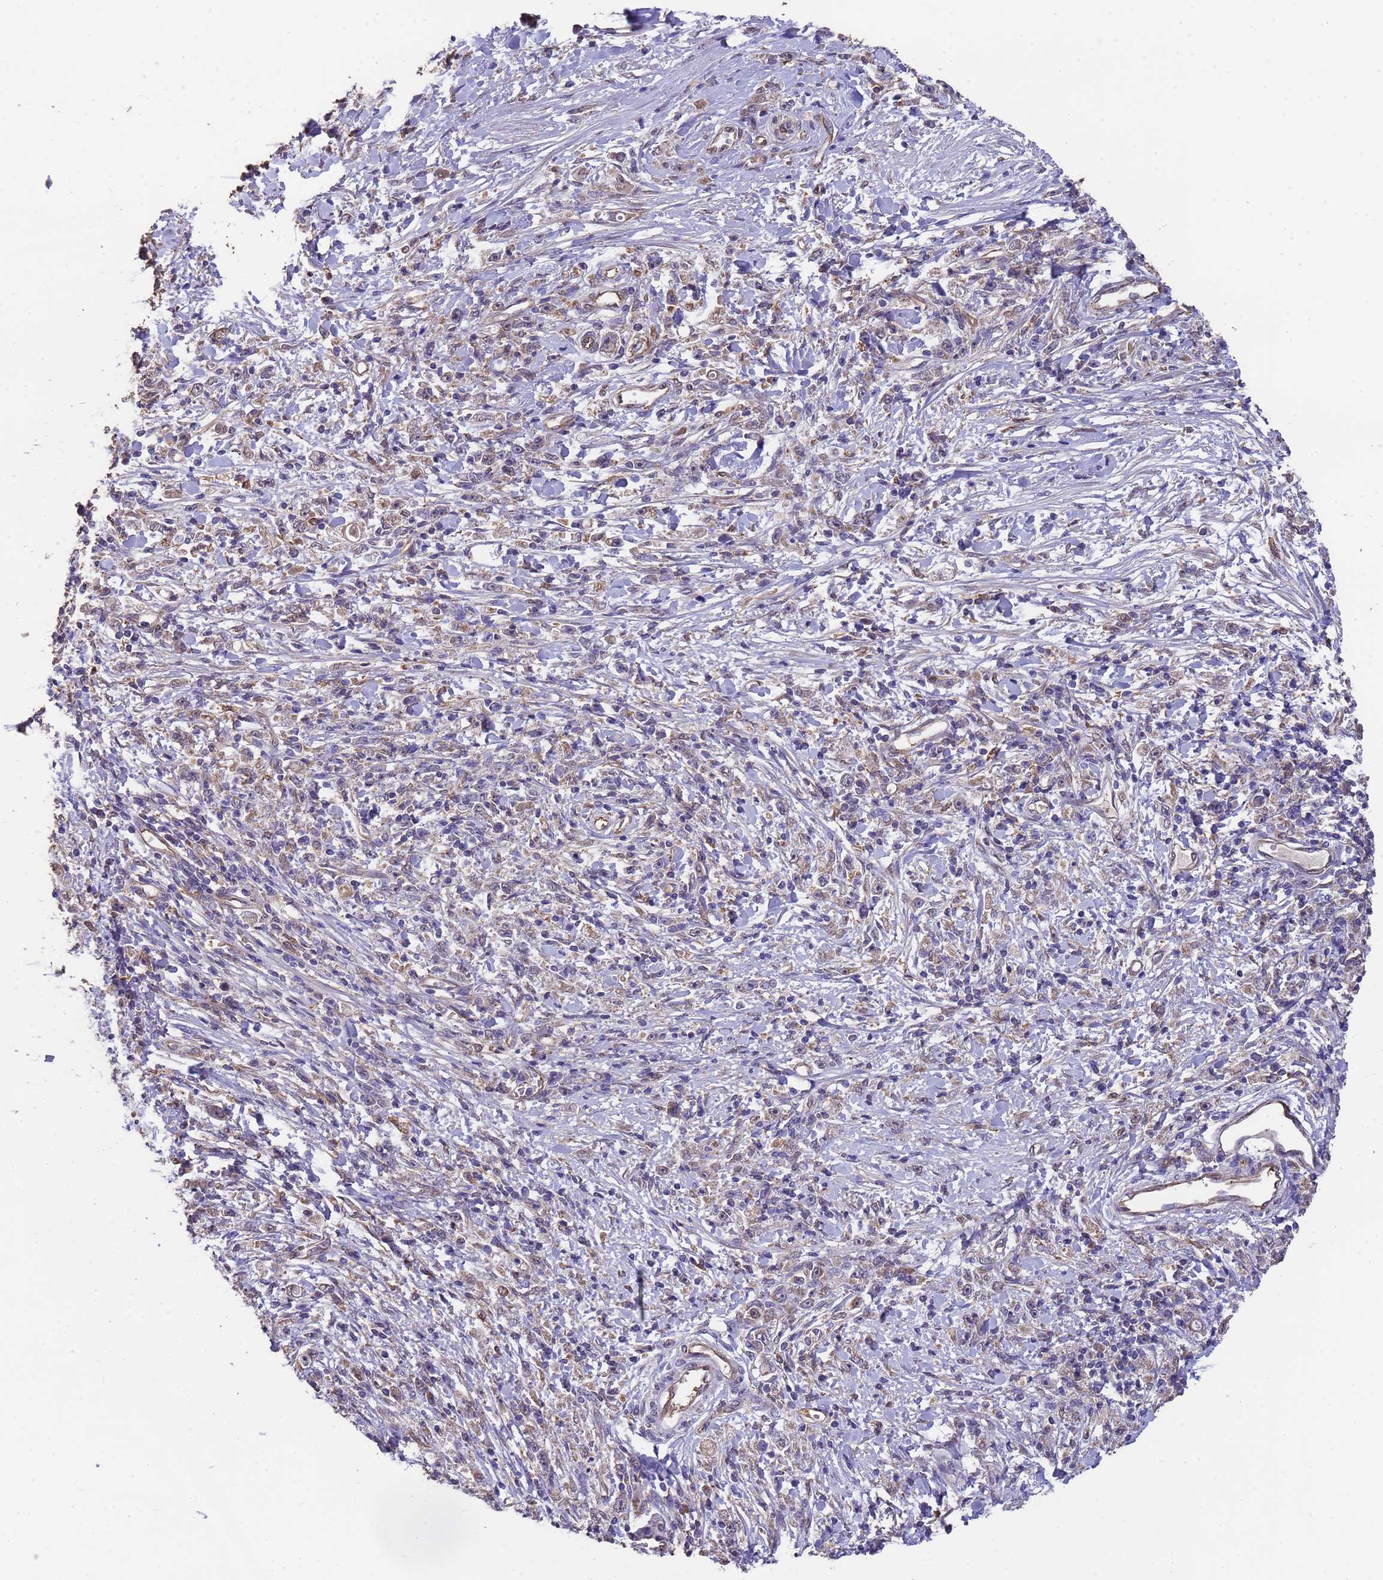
{"staining": {"intensity": "negative", "quantity": "none", "location": "none"}, "tissue": "stomach cancer", "cell_type": "Tumor cells", "image_type": "cancer", "snomed": [{"axis": "morphology", "description": "Adenocarcinoma, NOS"}, {"axis": "topography", "description": "Stomach"}], "caption": "Tumor cells show no significant protein expression in adenocarcinoma (stomach).", "gene": "NPHP1", "patient": {"sex": "female", "age": 59}}